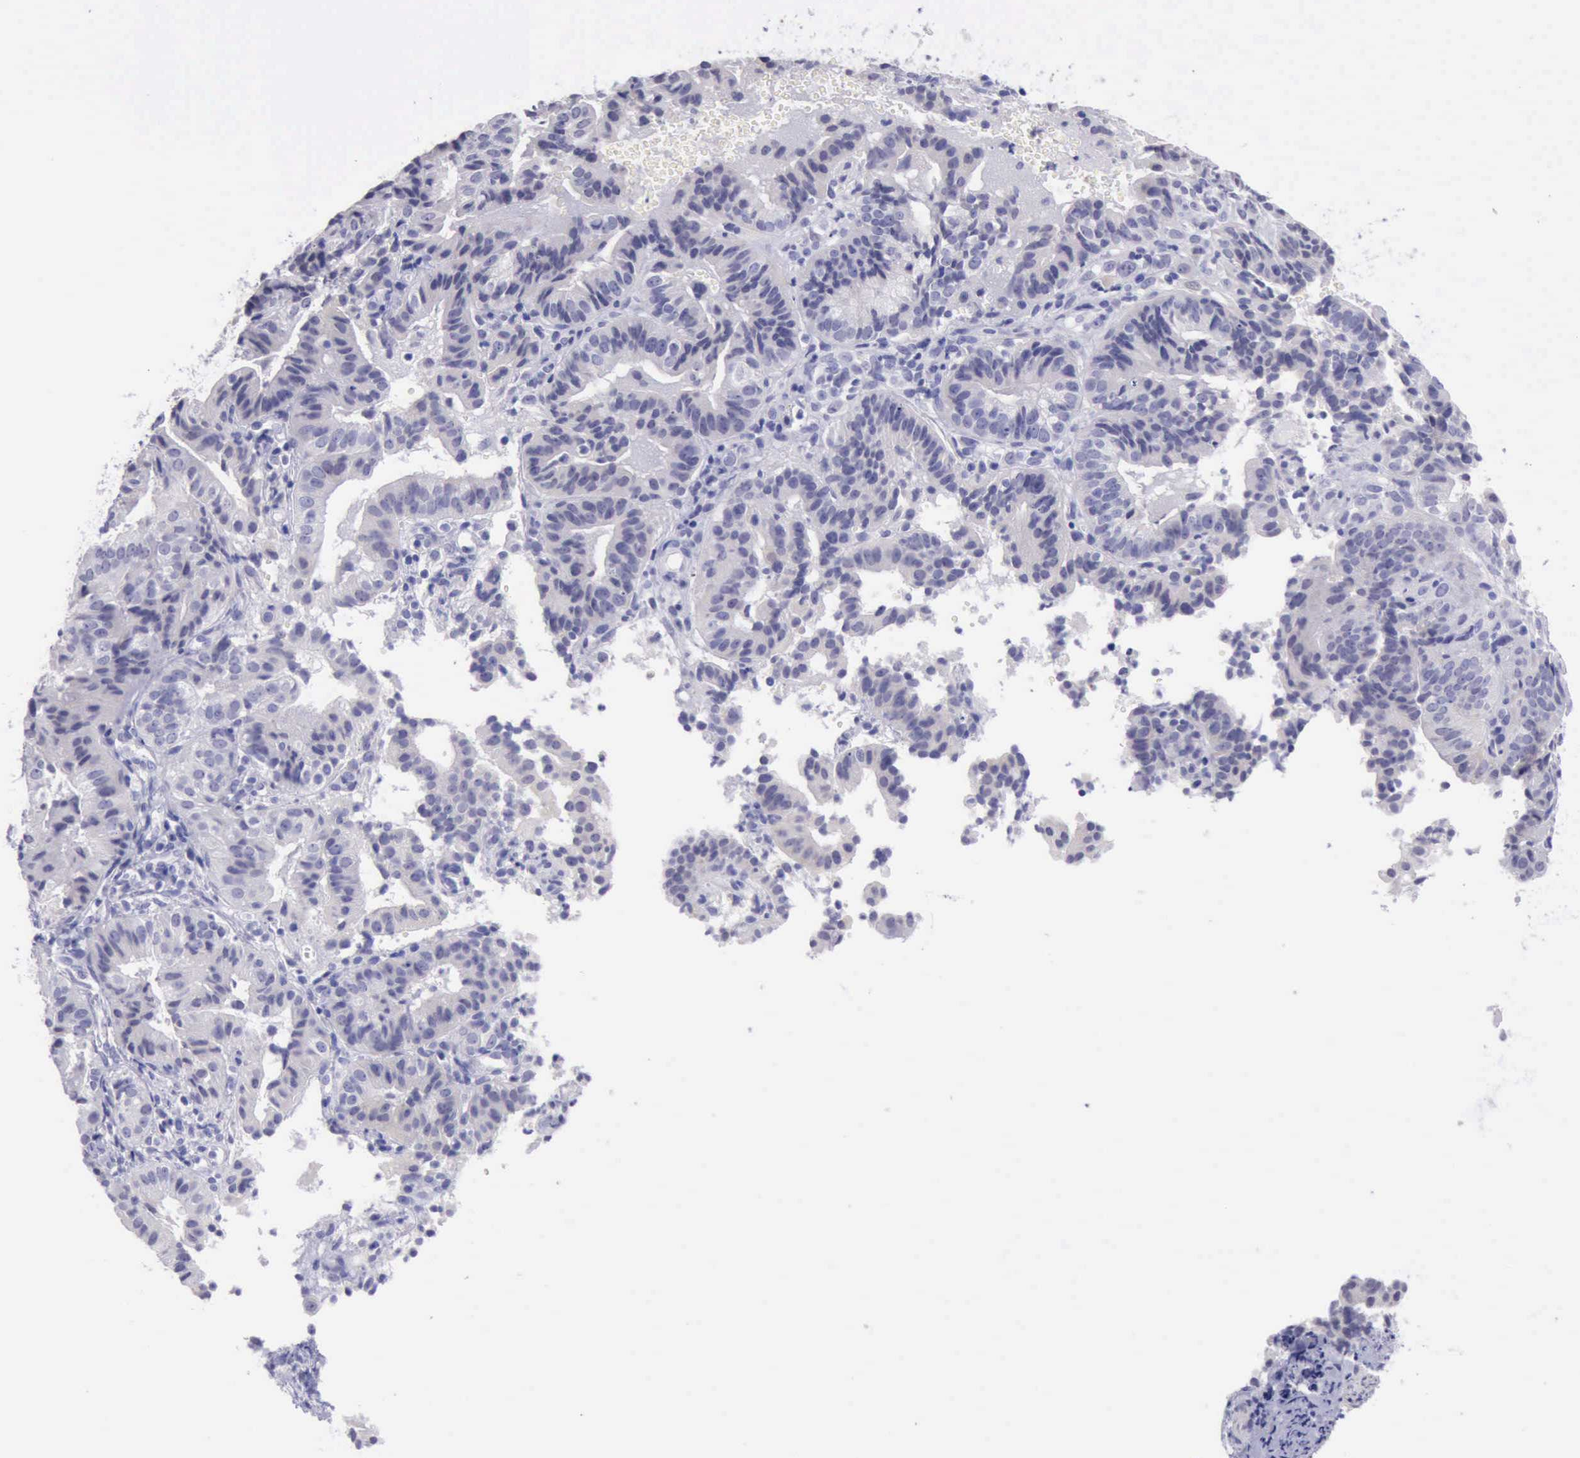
{"staining": {"intensity": "negative", "quantity": "none", "location": "none"}, "tissue": "cervical cancer", "cell_type": "Tumor cells", "image_type": "cancer", "snomed": [{"axis": "morphology", "description": "Adenocarcinoma, NOS"}, {"axis": "topography", "description": "Cervix"}], "caption": "The photomicrograph shows no significant positivity in tumor cells of cervical cancer (adenocarcinoma).", "gene": "LRFN5", "patient": {"sex": "female", "age": 60}}